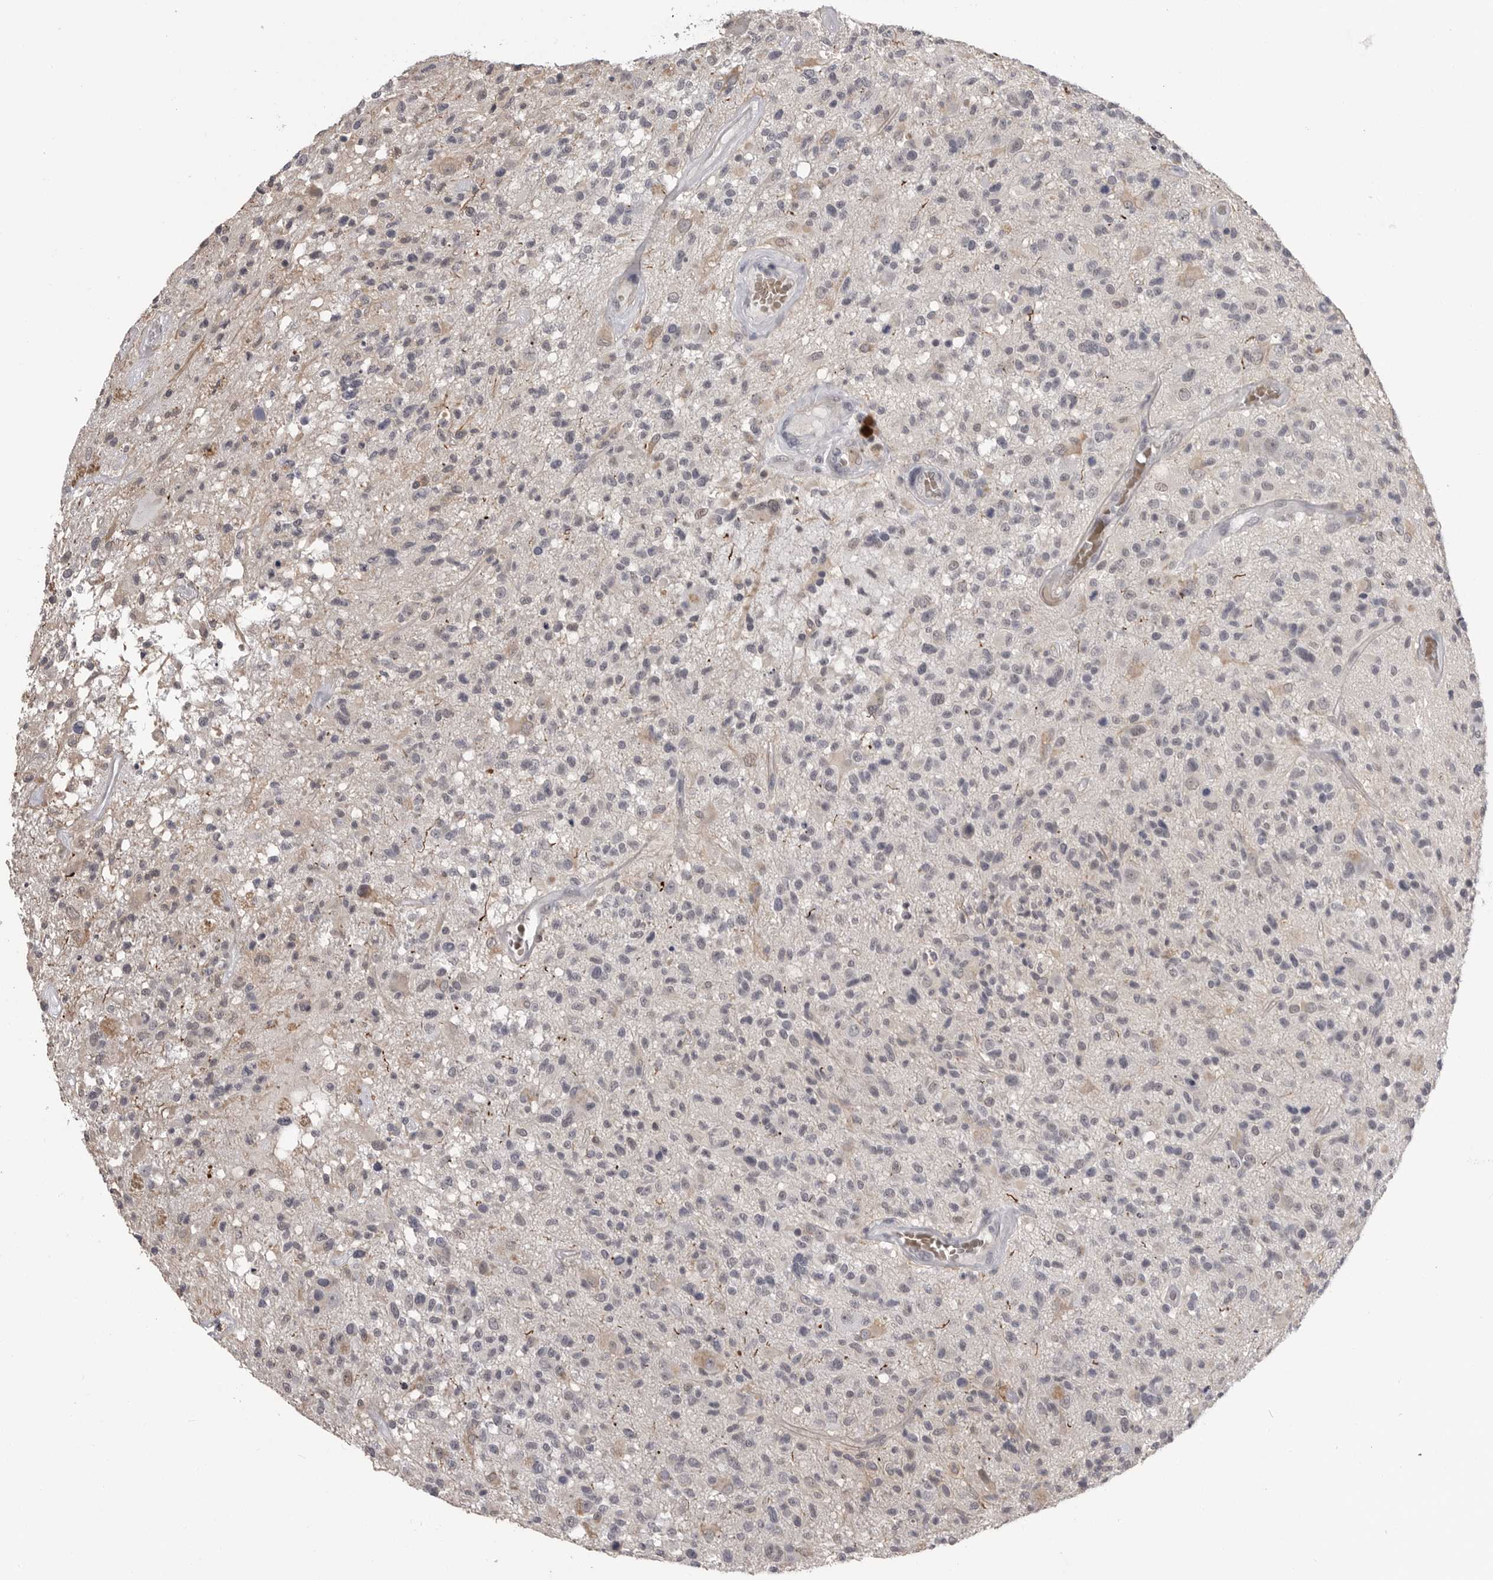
{"staining": {"intensity": "weak", "quantity": "<25%", "location": "cytoplasmic/membranous"}, "tissue": "glioma", "cell_type": "Tumor cells", "image_type": "cancer", "snomed": [{"axis": "morphology", "description": "Glioma, malignant, High grade"}, {"axis": "morphology", "description": "Glioblastoma, NOS"}, {"axis": "topography", "description": "Brain"}], "caption": "Tumor cells are negative for protein expression in human glioblastoma.", "gene": "PLEKHF1", "patient": {"sex": "male", "age": 60}}